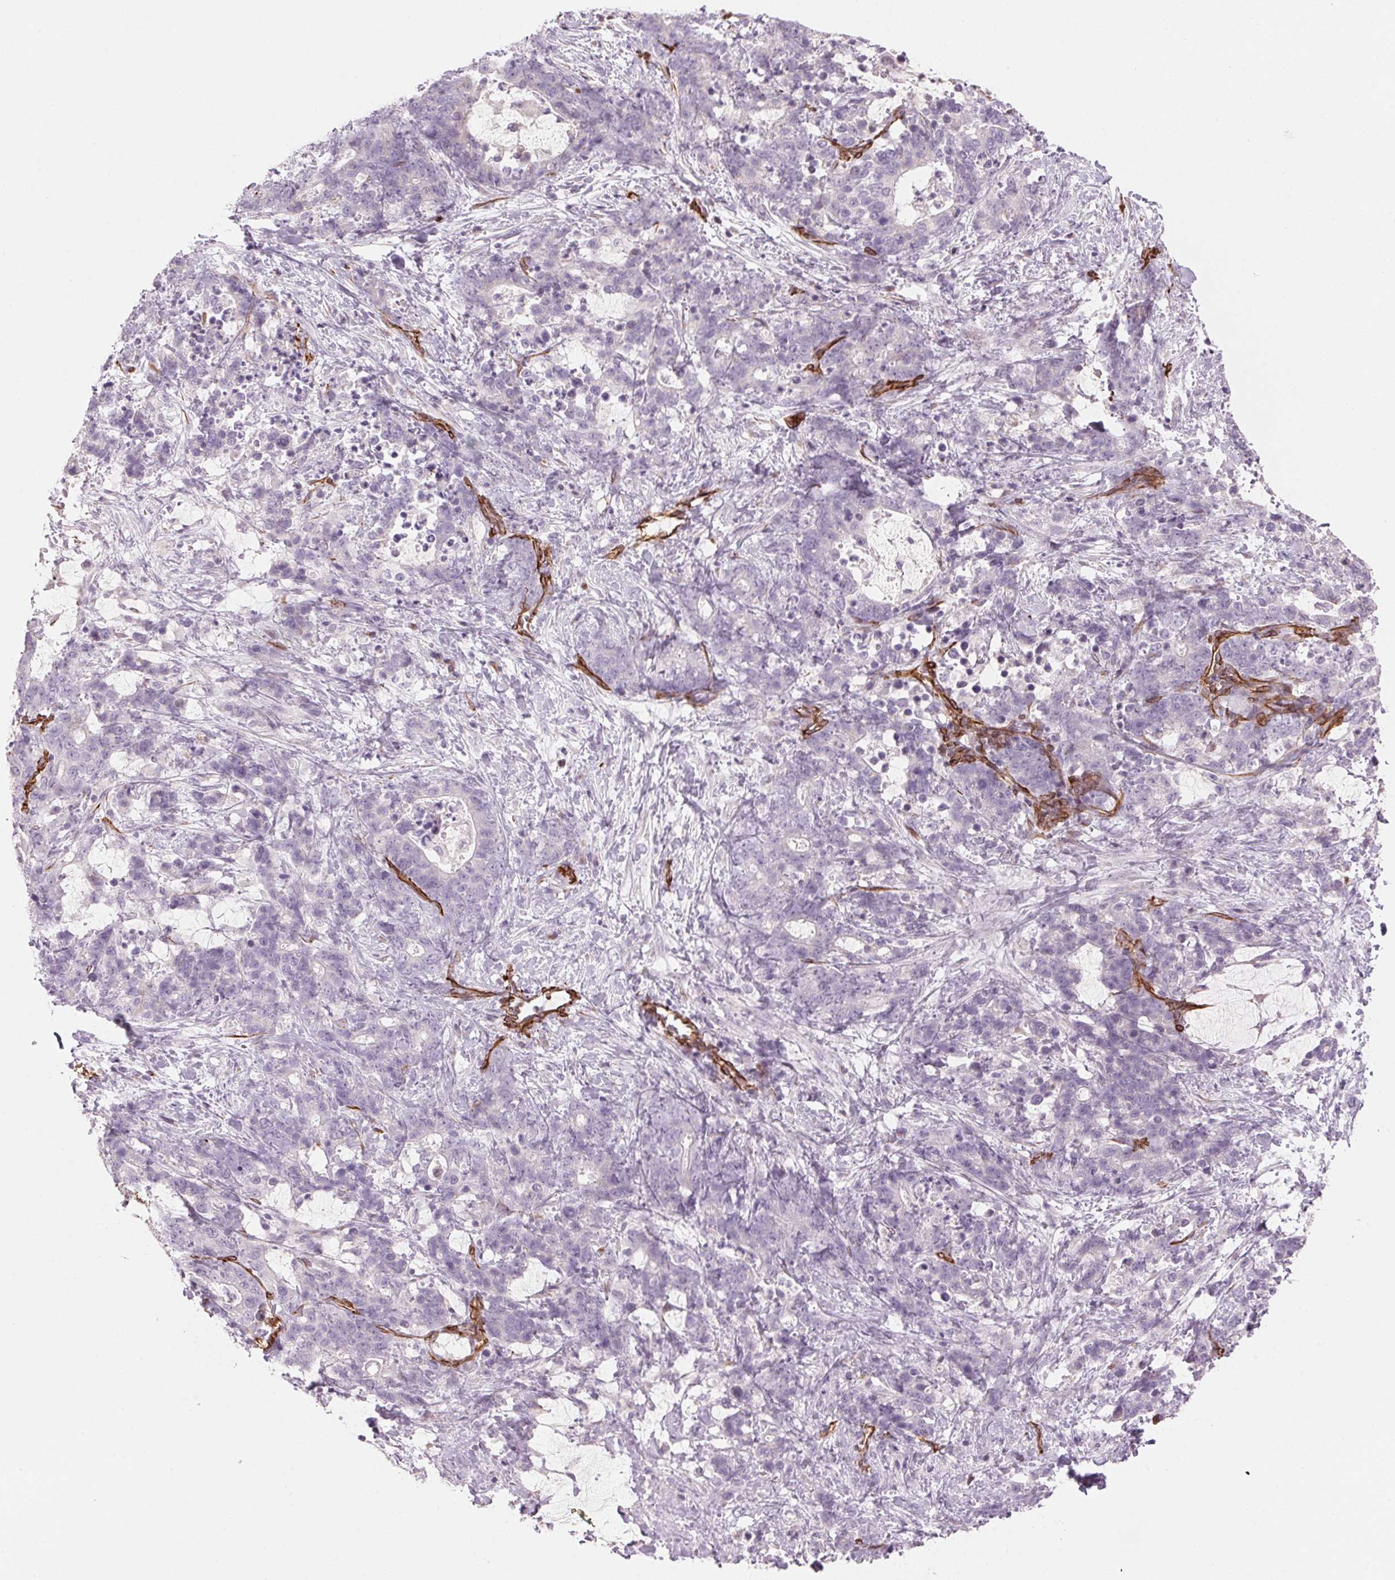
{"staining": {"intensity": "negative", "quantity": "none", "location": "none"}, "tissue": "stomach cancer", "cell_type": "Tumor cells", "image_type": "cancer", "snomed": [{"axis": "morphology", "description": "Normal tissue, NOS"}, {"axis": "morphology", "description": "Adenocarcinoma, NOS"}, {"axis": "topography", "description": "Stomach"}], "caption": "The photomicrograph shows no staining of tumor cells in stomach cancer.", "gene": "CLPS", "patient": {"sex": "female", "age": 64}}